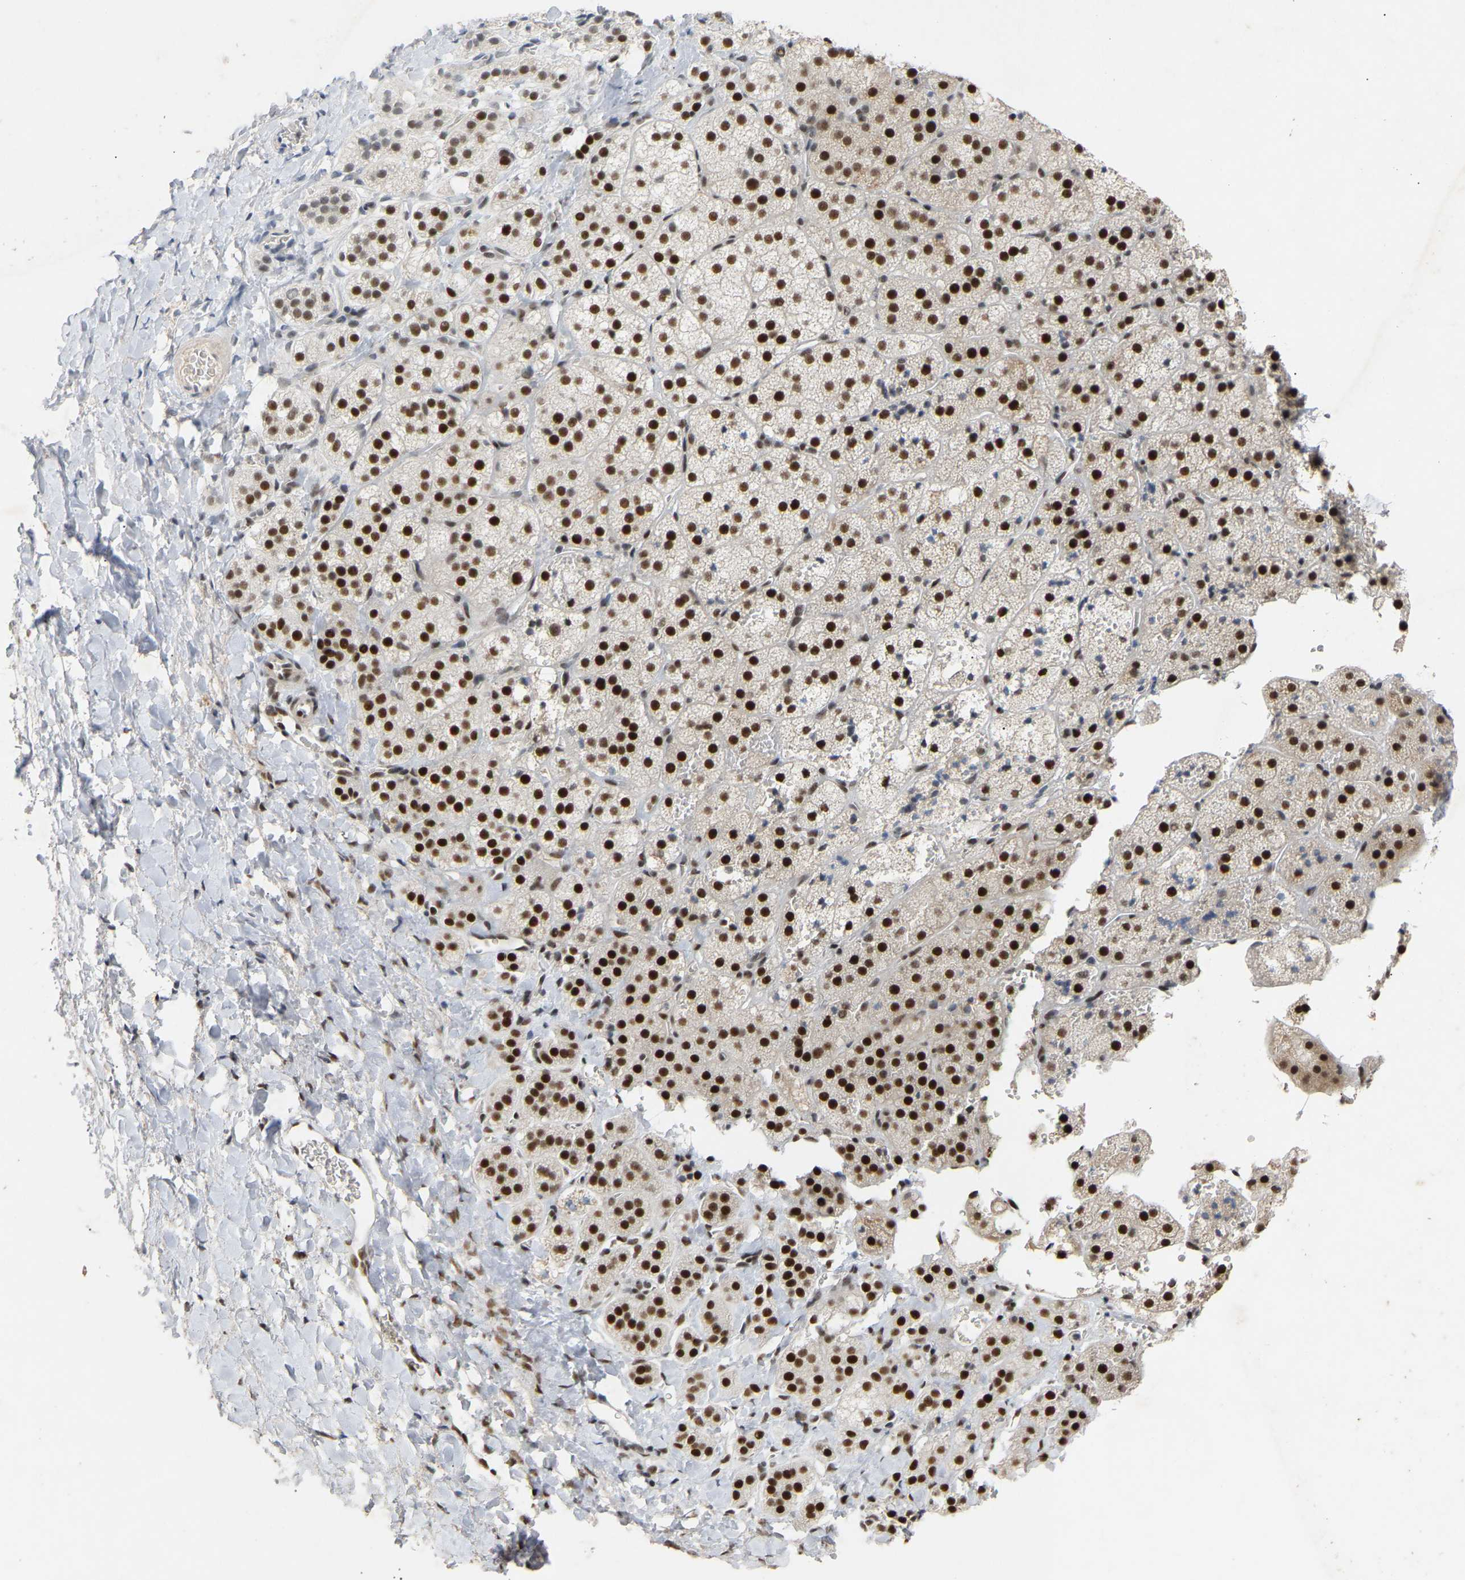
{"staining": {"intensity": "strong", "quantity": ">75%", "location": "nuclear"}, "tissue": "adrenal gland", "cell_type": "Glandular cells", "image_type": "normal", "snomed": [{"axis": "morphology", "description": "Normal tissue, NOS"}, {"axis": "topography", "description": "Adrenal gland"}], "caption": "Immunohistochemistry (IHC) of unremarkable adrenal gland displays high levels of strong nuclear positivity in about >75% of glandular cells. (DAB IHC, brown staining for protein, blue staining for nuclei).", "gene": "NELFB", "patient": {"sex": "female", "age": 44}}